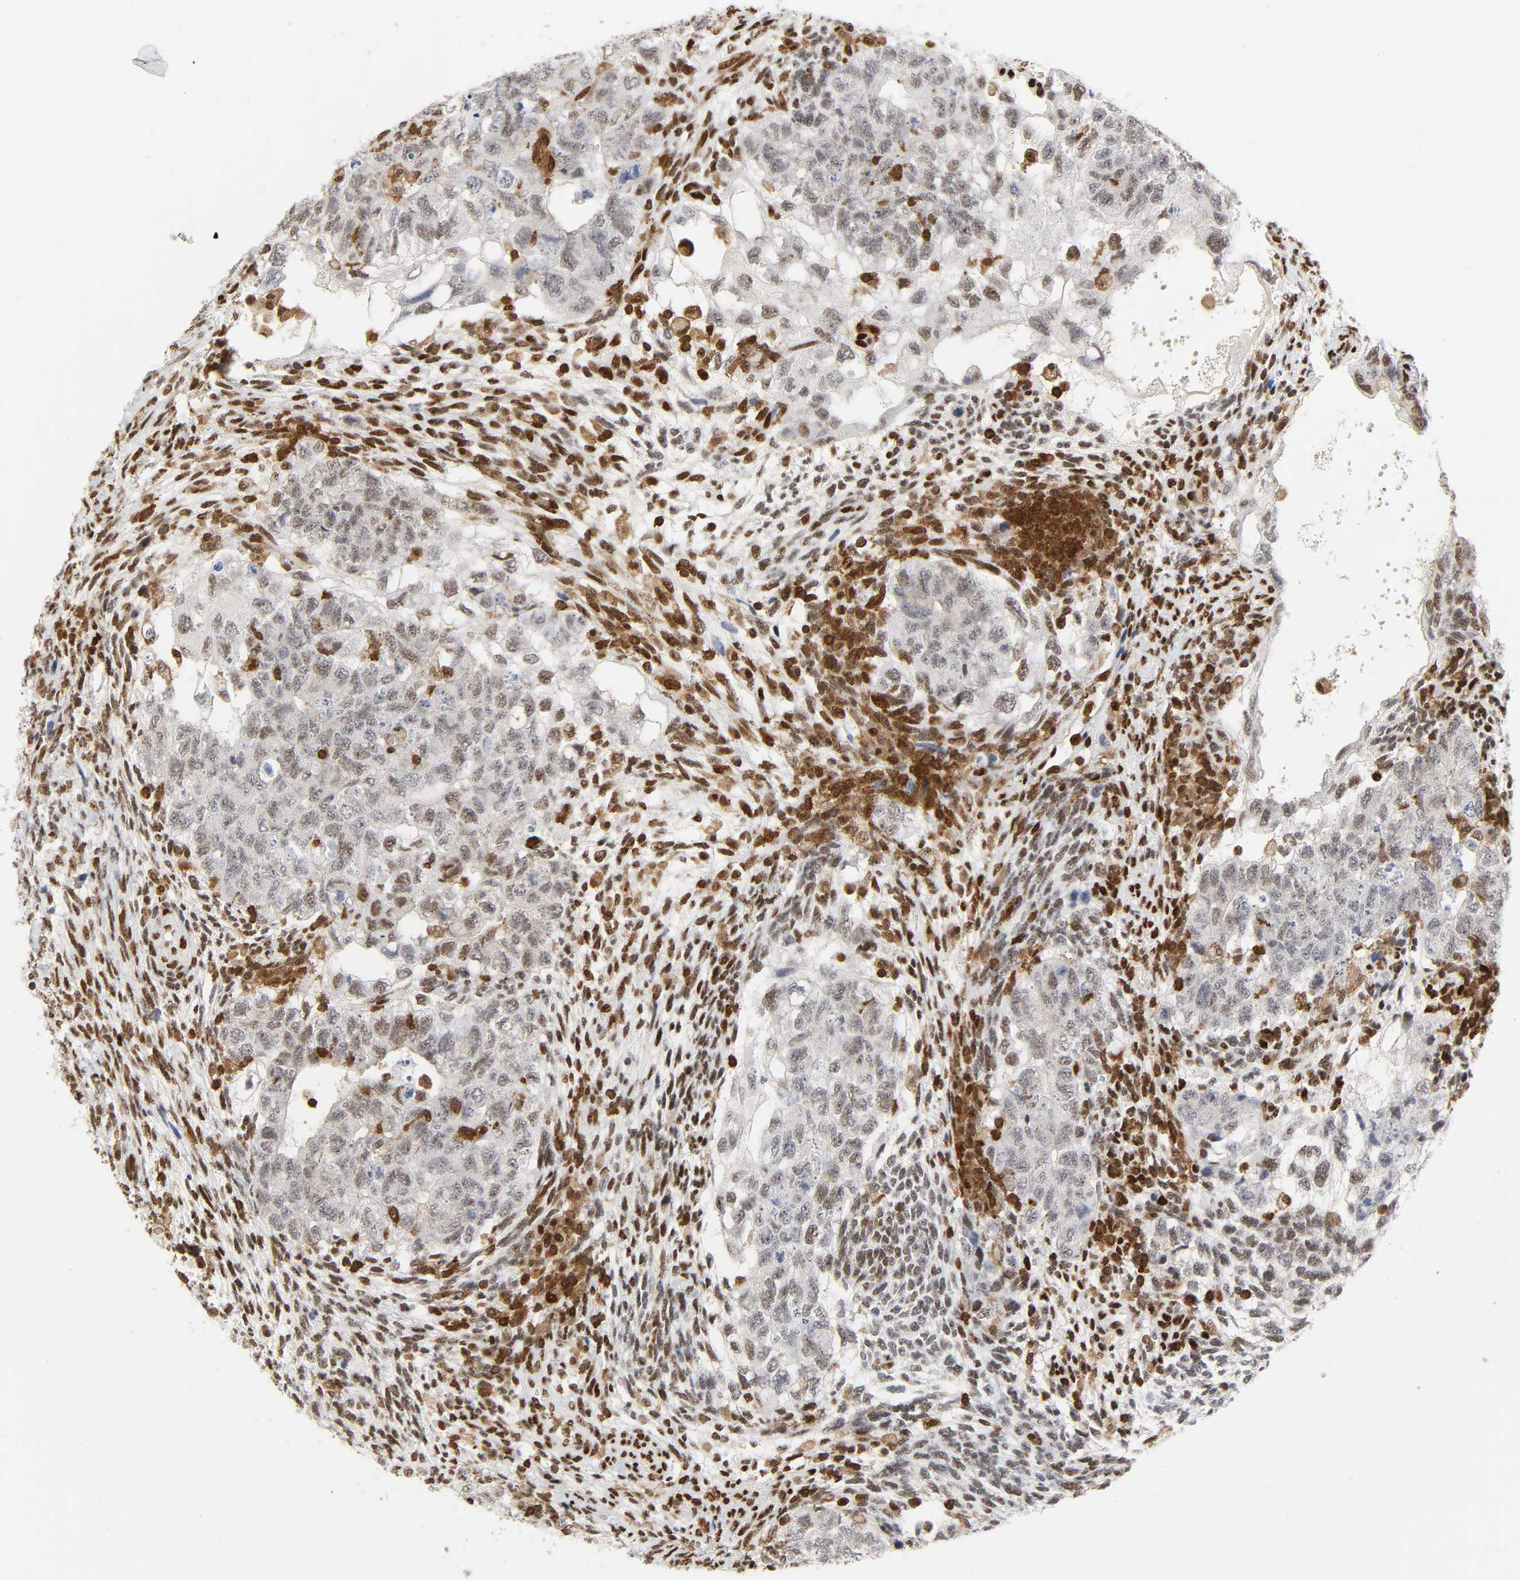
{"staining": {"intensity": "moderate", "quantity": "25%-75%", "location": "nuclear"}, "tissue": "testis cancer", "cell_type": "Tumor cells", "image_type": "cancer", "snomed": [{"axis": "morphology", "description": "Normal tissue, NOS"}, {"axis": "morphology", "description": "Carcinoma, Embryonal, NOS"}, {"axis": "topography", "description": "Testis"}], "caption": "Brown immunohistochemical staining in testis cancer (embryonal carcinoma) exhibits moderate nuclear expression in approximately 25%-75% of tumor cells.", "gene": "WAS", "patient": {"sex": "male", "age": 36}}